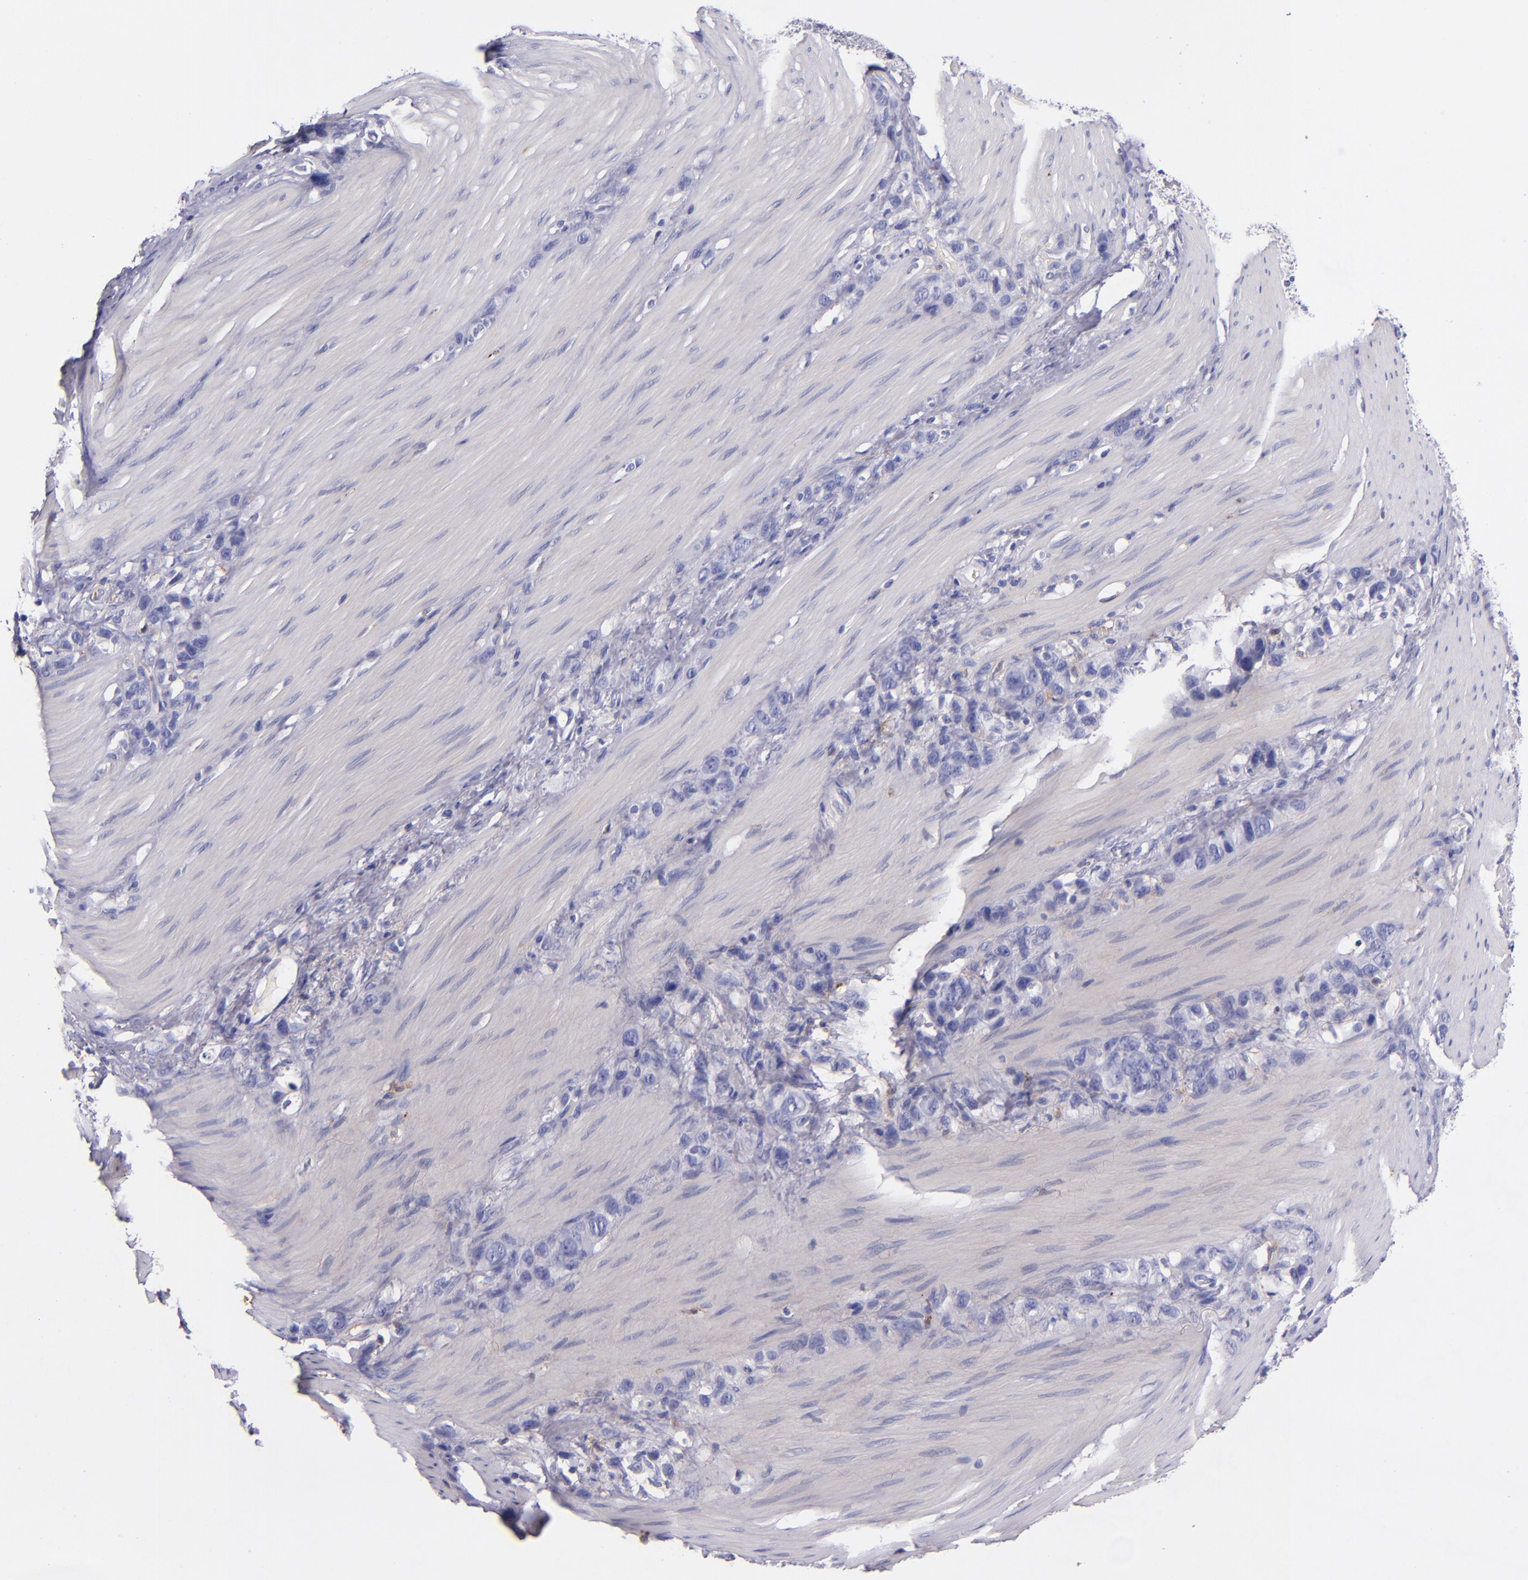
{"staining": {"intensity": "negative", "quantity": "none", "location": "none"}, "tissue": "stomach cancer", "cell_type": "Tumor cells", "image_type": "cancer", "snomed": [{"axis": "morphology", "description": "Normal tissue, NOS"}, {"axis": "morphology", "description": "Adenocarcinoma, NOS"}, {"axis": "morphology", "description": "Adenocarcinoma, High grade"}, {"axis": "topography", "description": "Stomach, upper"}, {"axis": "topography", "description": "Stomach"}], "caption": "Stomach cancer was stained to show a protein in brown. There is no significant staining in tumor cells.", "gene": "KNG1", "patient": {"sex": "female", "age": 65}}